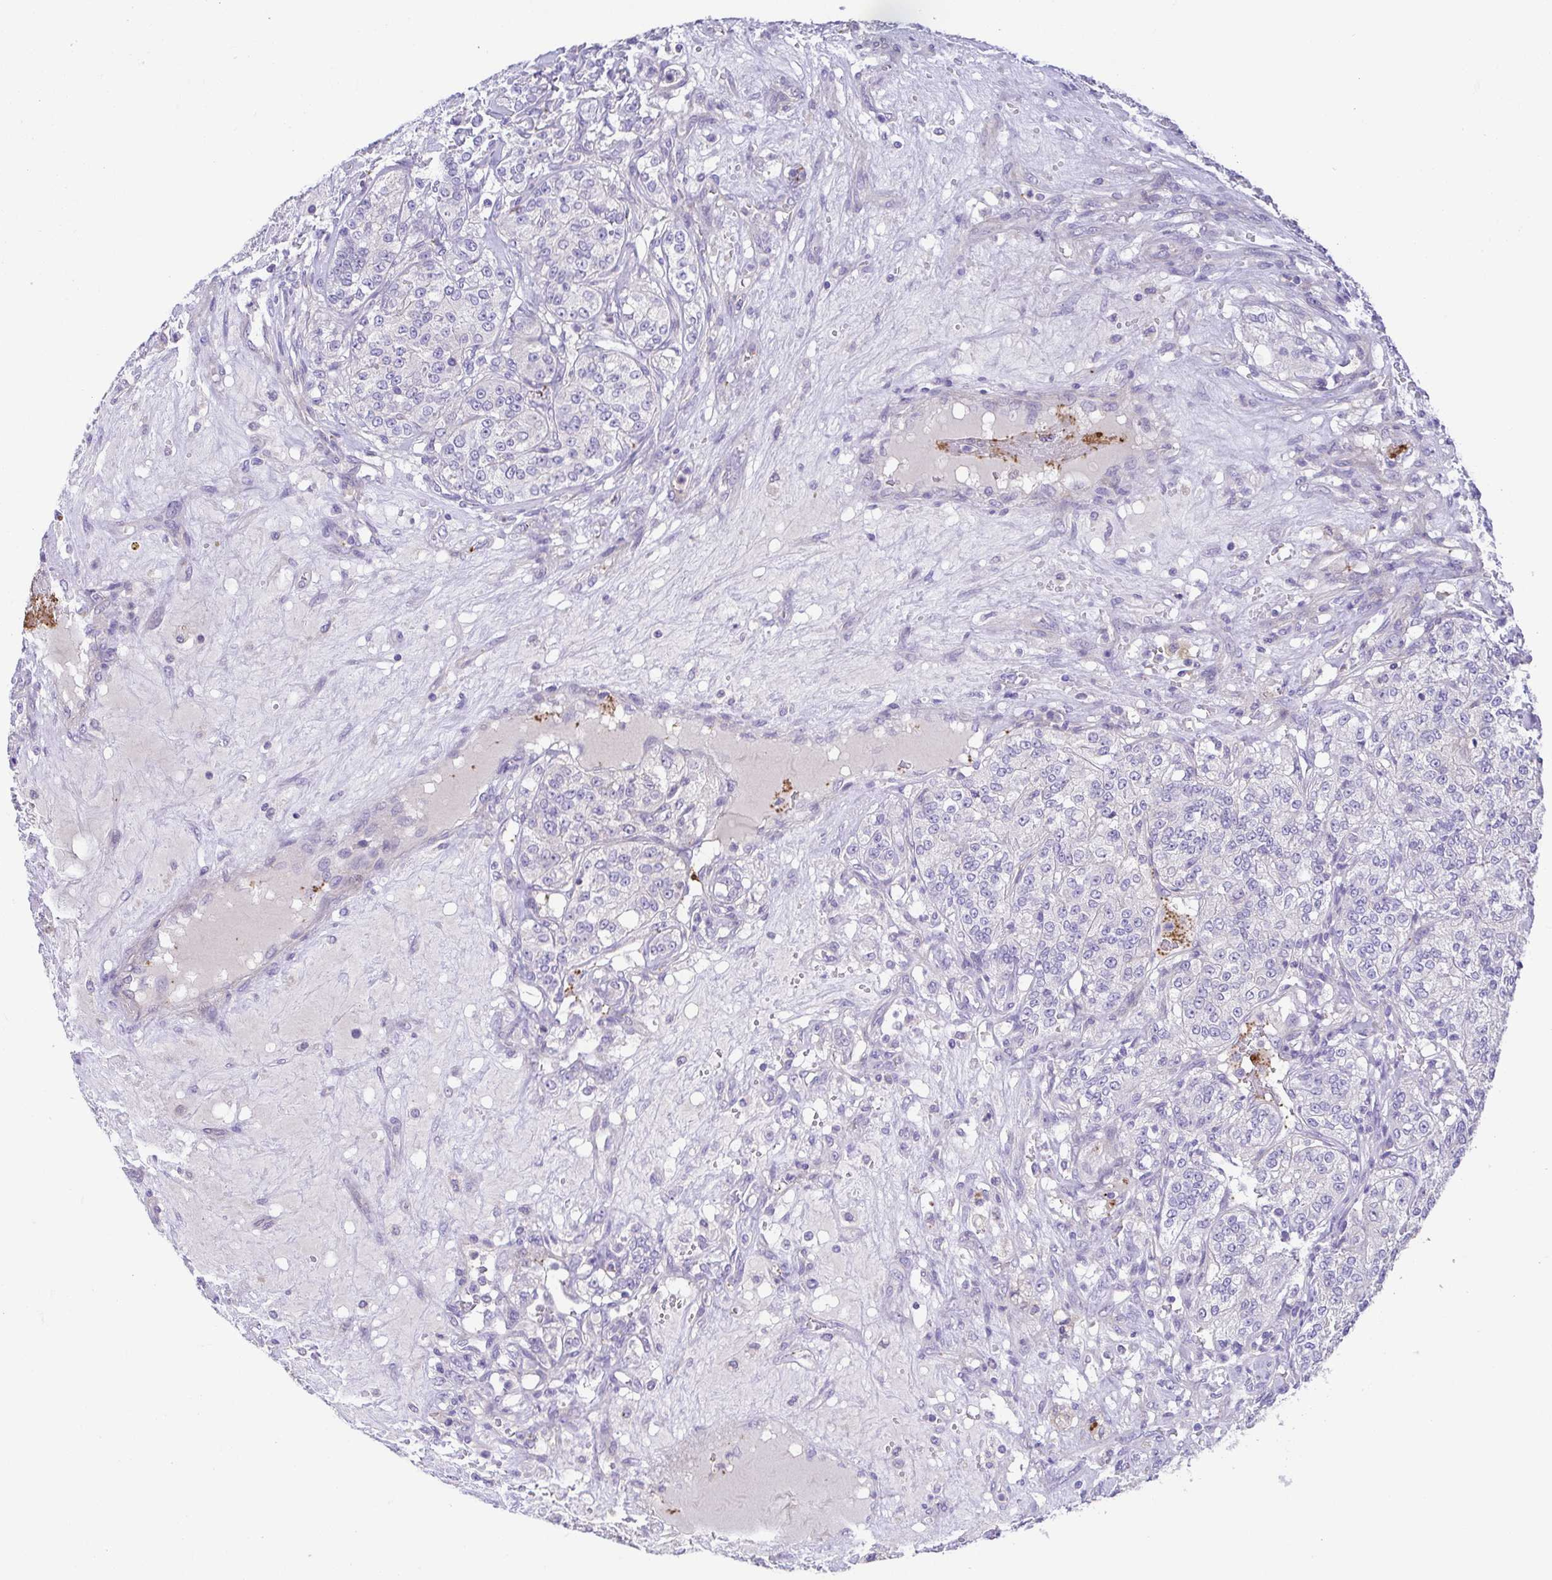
{"staining": {"intensity": "negative", "quantity": "none", "location": "none"}, "tissue": "renal cancer", "cell_type": "Tumor cells", "image_type": "cancer", "snomed": [{"axis": "morphology", "description": "Adenocarcinoma, NOS"}, {"axis": "topography", "description": "Kidney"}], "caption": "Immunohistochemistry of human adenocarcinoma (renal) exhibits no positivity in tumor cells. (DAB (3,3'-diaminobenzidine) immunohistochemistry (IHC), high magnification).", "gene": "PRR14L", "patient": {"sex": "female", "age": 63}}